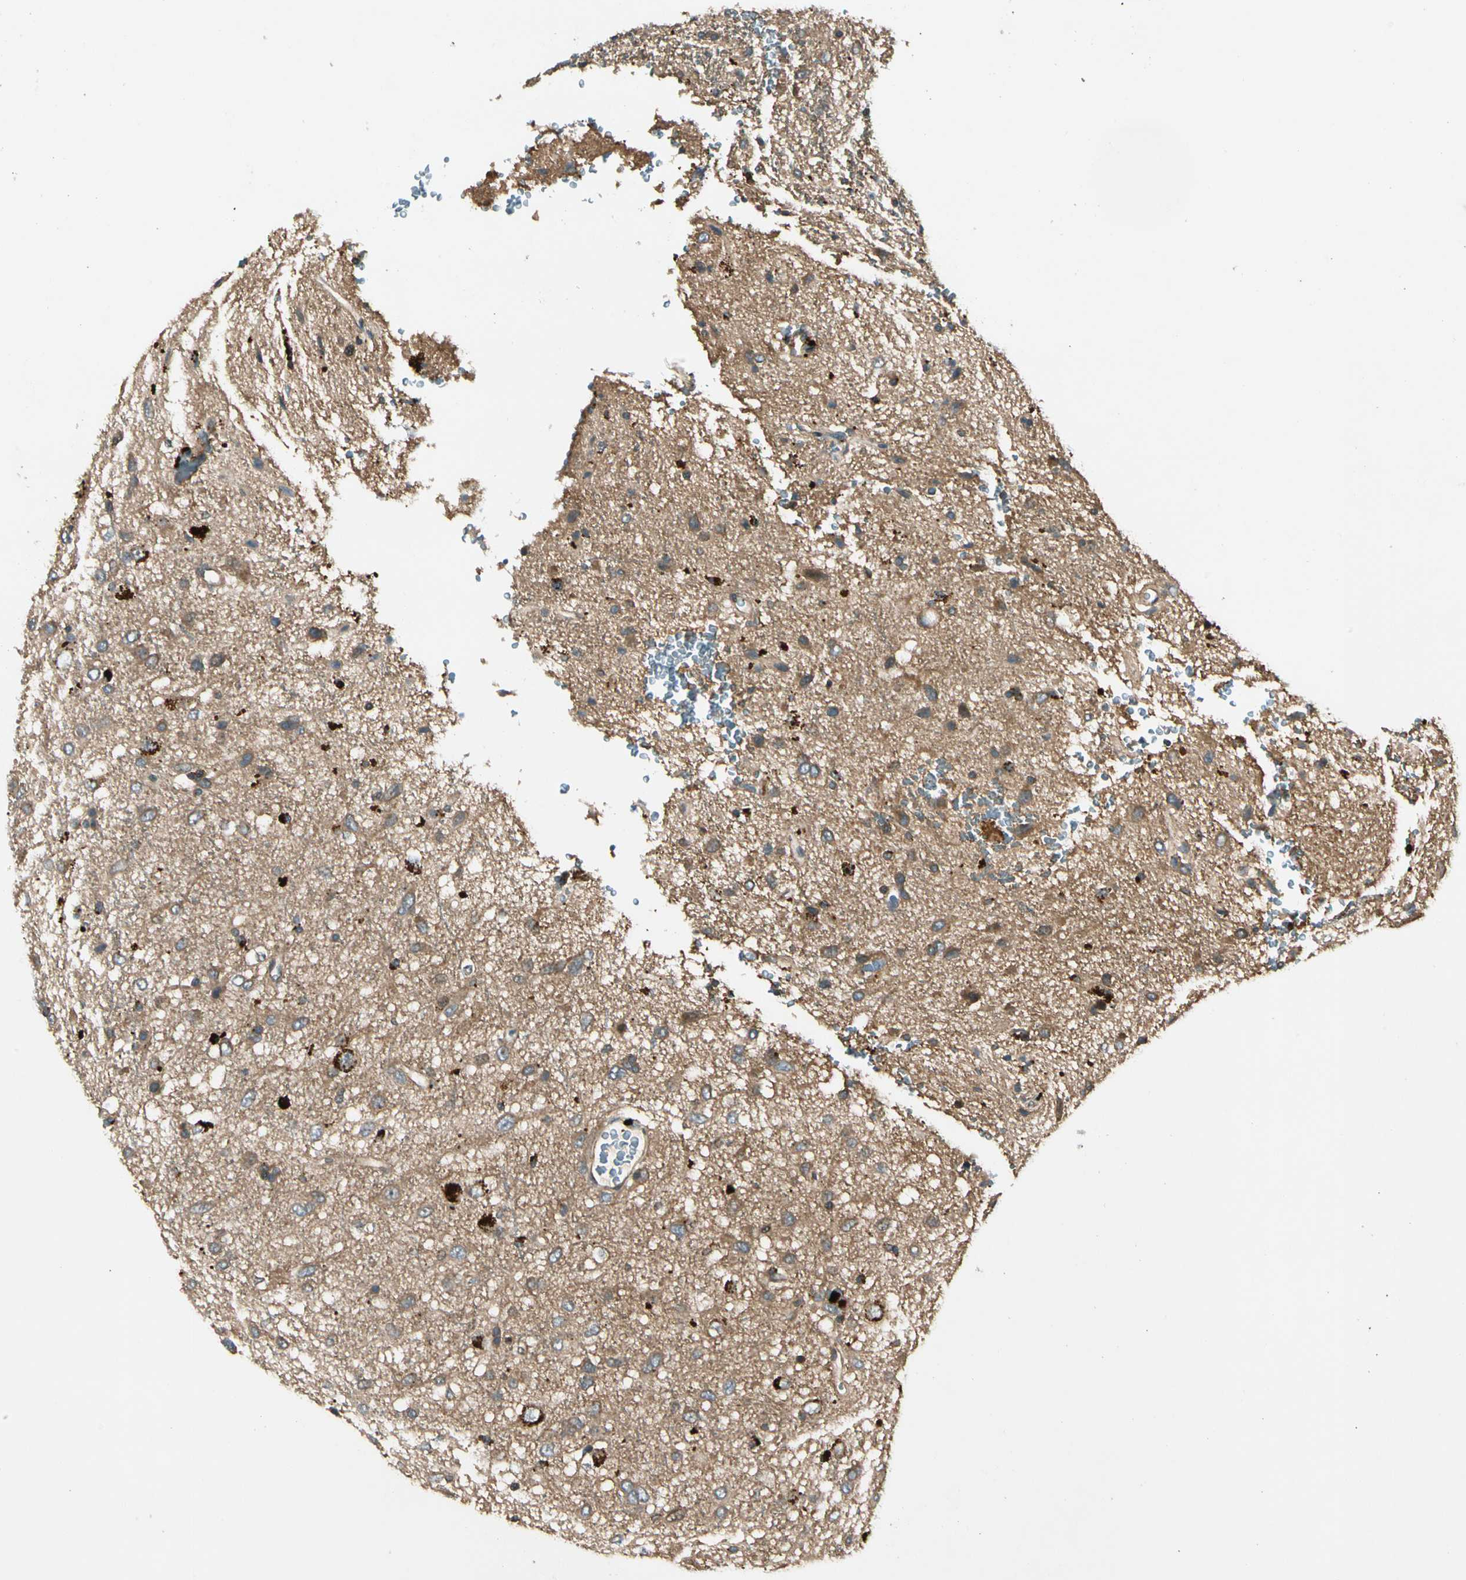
{"staining": {"intensity": "weak", "quantity": ">75%", "location": "cytoplasmic/membranous"}, "tissue": "glioma", "cell_type": "Tumor cells", "image_type": "cancer", "snomed": [{"axis": "morphology", "description": "Glioma, malignant, Low grade"}, {"axis": "topography", "description": "Brain"}], "caption": "IHC micrograph of human glioma stained for a protein (brown), which displays low levels of weak cytoplasmic/membranous expression in about >75% of tumor cells.", "gene": "ROCK2", "patient": {"sex": "male", "age": 77}}